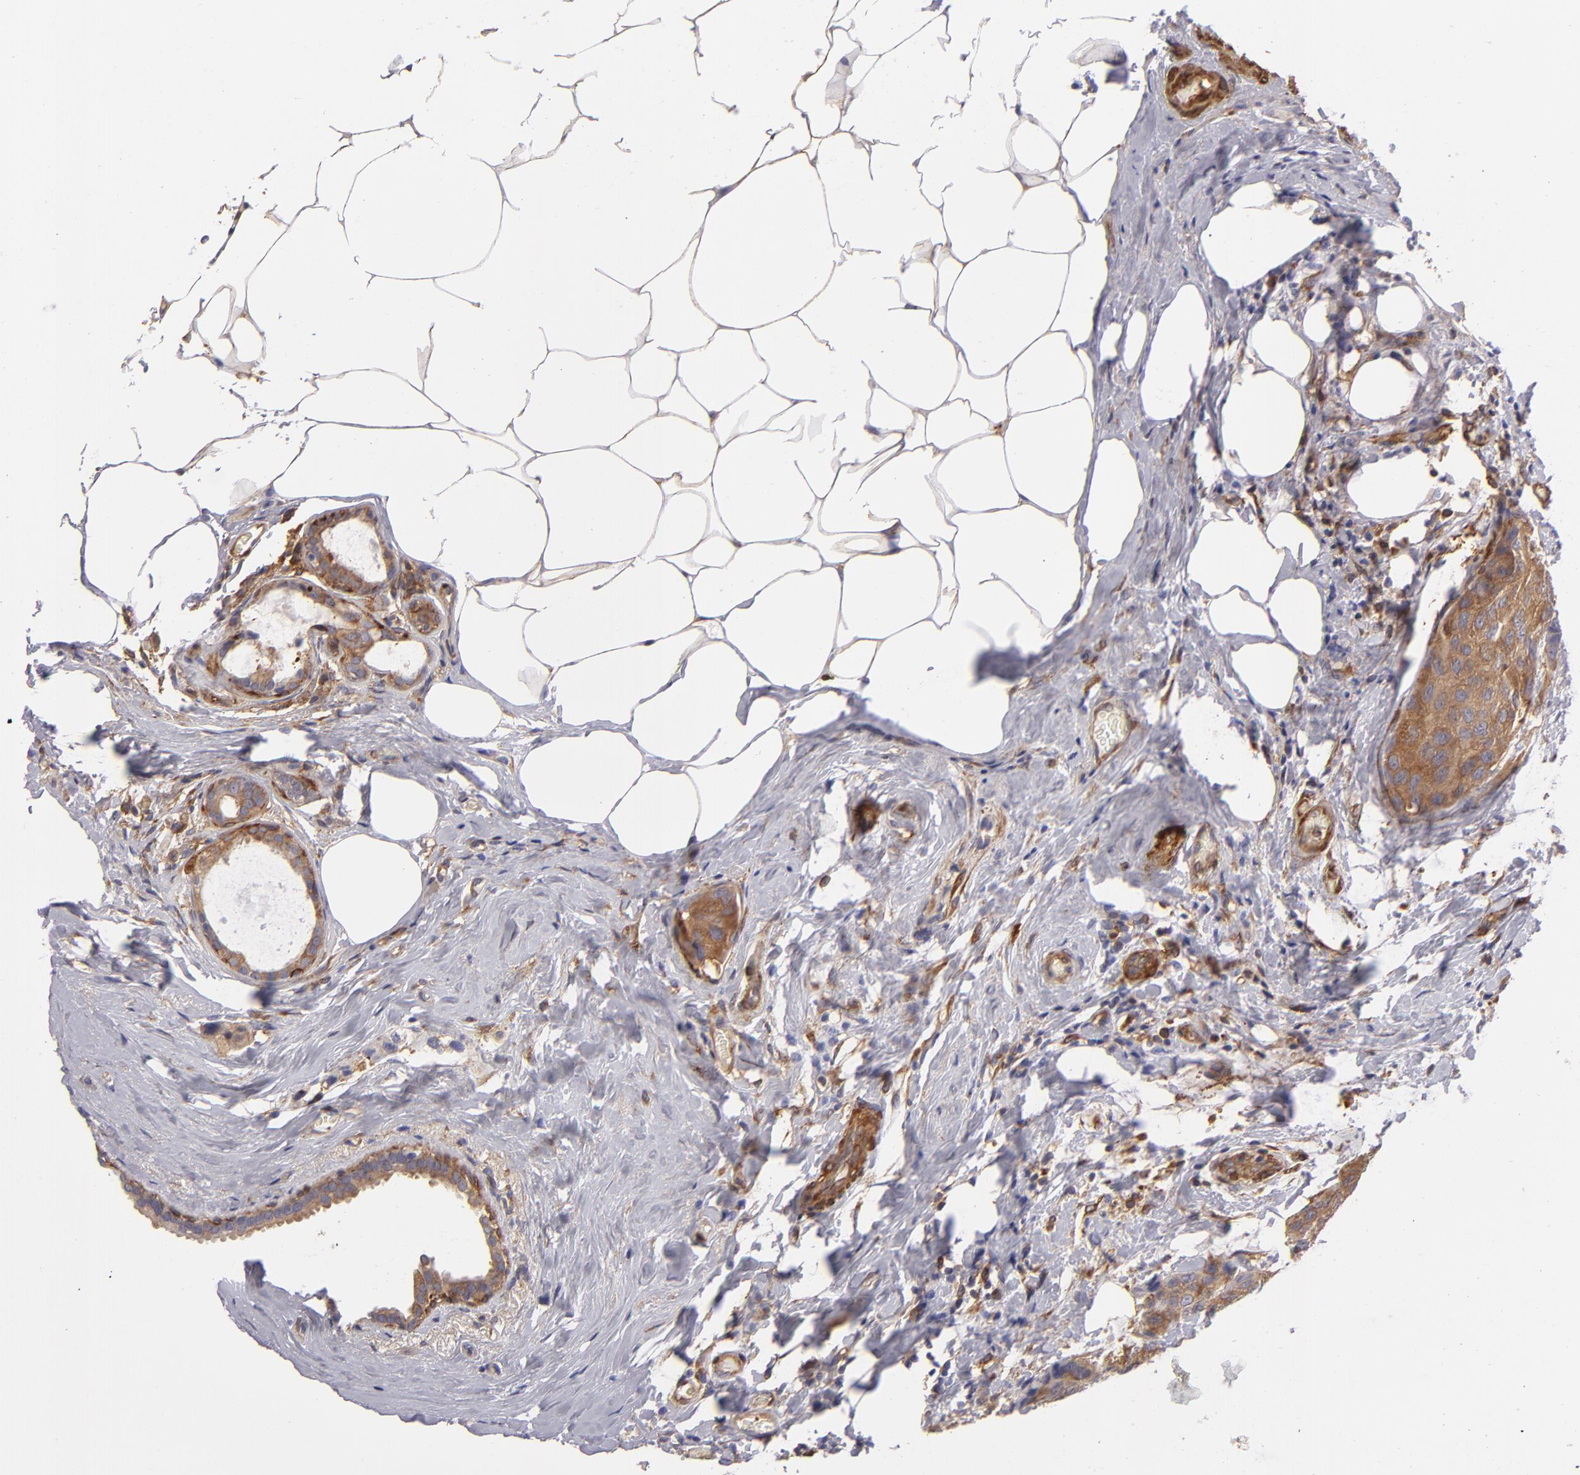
{"staining": {"intensity": "moderate", "quantity": ">75%", "location": "cytoplasmic/membranous"}, "tissue": "breast cancer", "cell_type": "Tumor cells", "image_type": "cancer", "snomed": [{"axis": "morphology", "description": "Duct carcinoma"}, {"axis": "topography", "description": "Breast"}], "caption": "Moderate cytoplasmic/membranous protein expression is seen in approximately >75% of tumor cells in invasive ductal carcinoma (breast). The staining was performed using DAB to visualize the protein expression in brown, while the nuclei were stained in blue with hematoxylin (Magnification: 20x).", "gene": "VCL", "patient": {"sex": "female", "age": 68}}